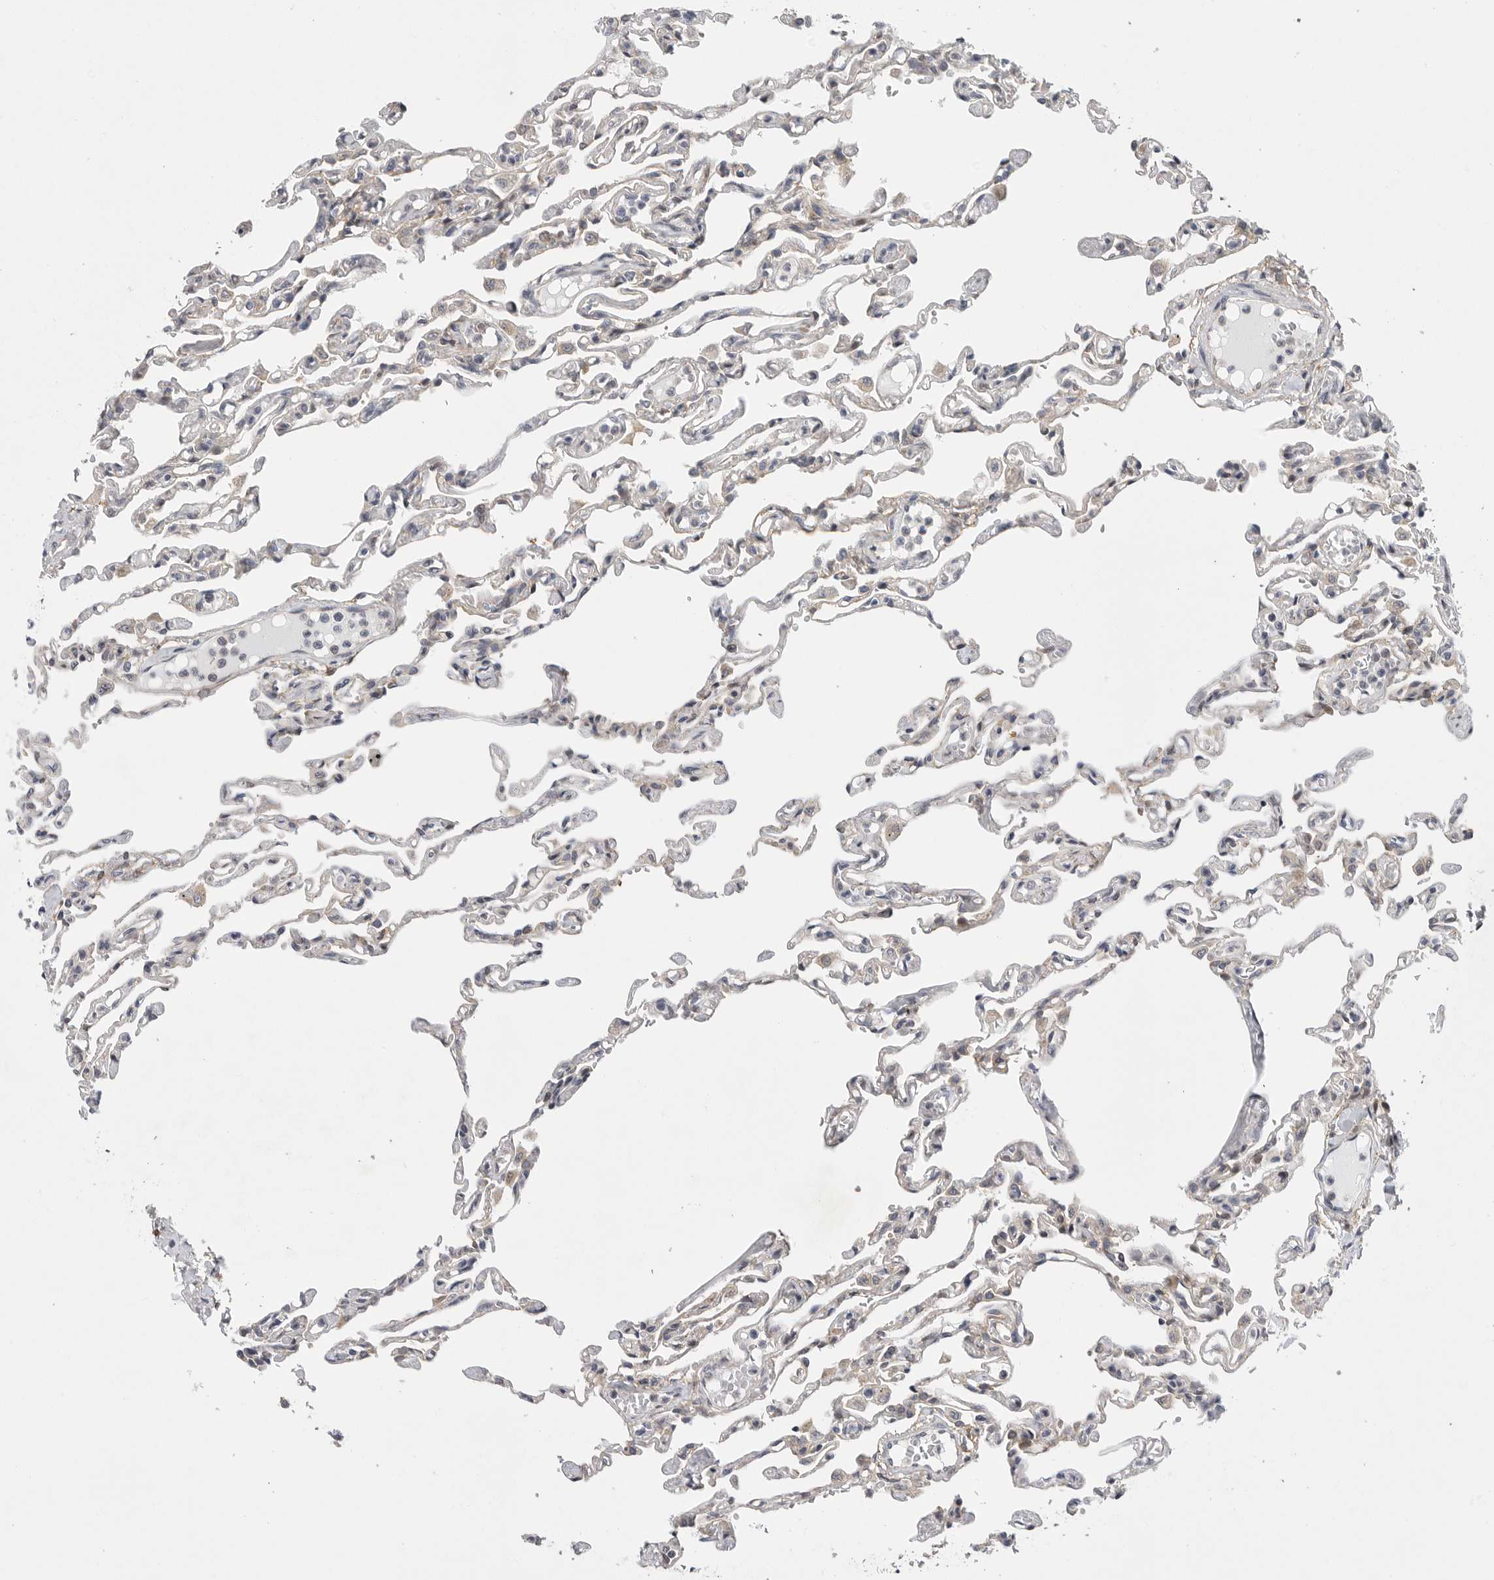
{"staining": {"intensity": "weak", "quantity": "<25%", "location": "cytoplasmic/membranous"}, "tissue": "lung", "cell_type": "Alveolar cells", "image_type": "normal", "snomed": [{"axis": "morphology", "description": "Normal tissue, NOS"}, {"axis": "topography", "description": "Lung"}], "caption": "An immunohistochemistry (IHC) histopathology image of normal lung is shown. There is no staining in alveolar cells of lung. (Brightfield microscopy of DAB immunohistochemistry at high magnification).", "gene": "FBXO43", "patient": {"sex": "male", "age": 21}}